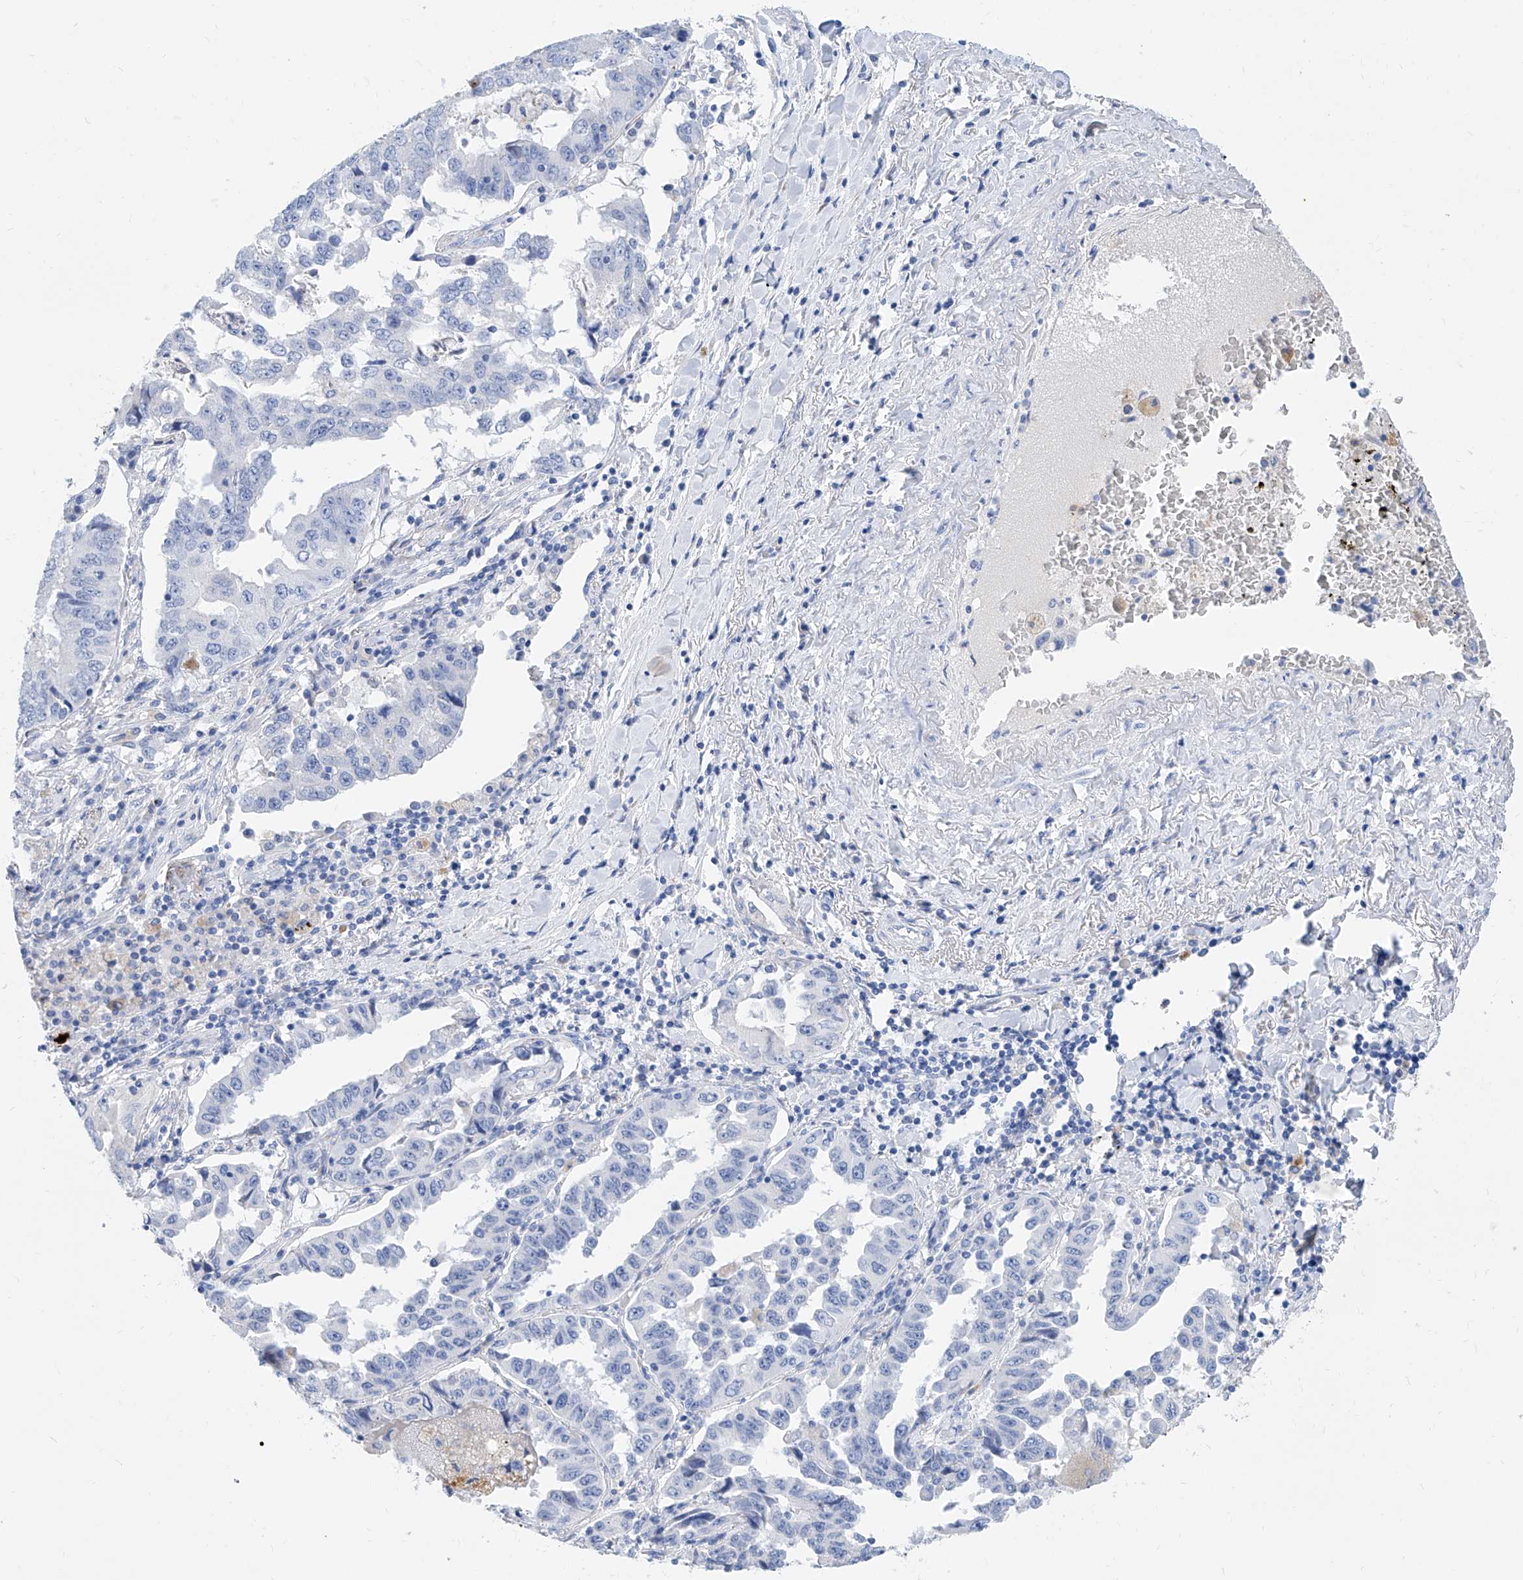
{"staining": {"intensity": "negative", "quantity": "none", "location": "none"}, "tissue": "lung cancer", "cell_type": "Tumor cells", "image_type": "cancer", "snomed": [{"axis": "morphology", "description": "Adenocarcinoma, NOS"}, {"axis": "topography", "description": "Lung"}], "caption": "Tumor cells show no significant protein positivity in lung cancer (adenocarcinoma). (Stains: DAB immunohistochemistry with hematoxylin counter stain, Microscopy: brightfield microscopy at high magnification).", "gene": "SLC25A29", "patient": {"sex": "female", "age": 51}}